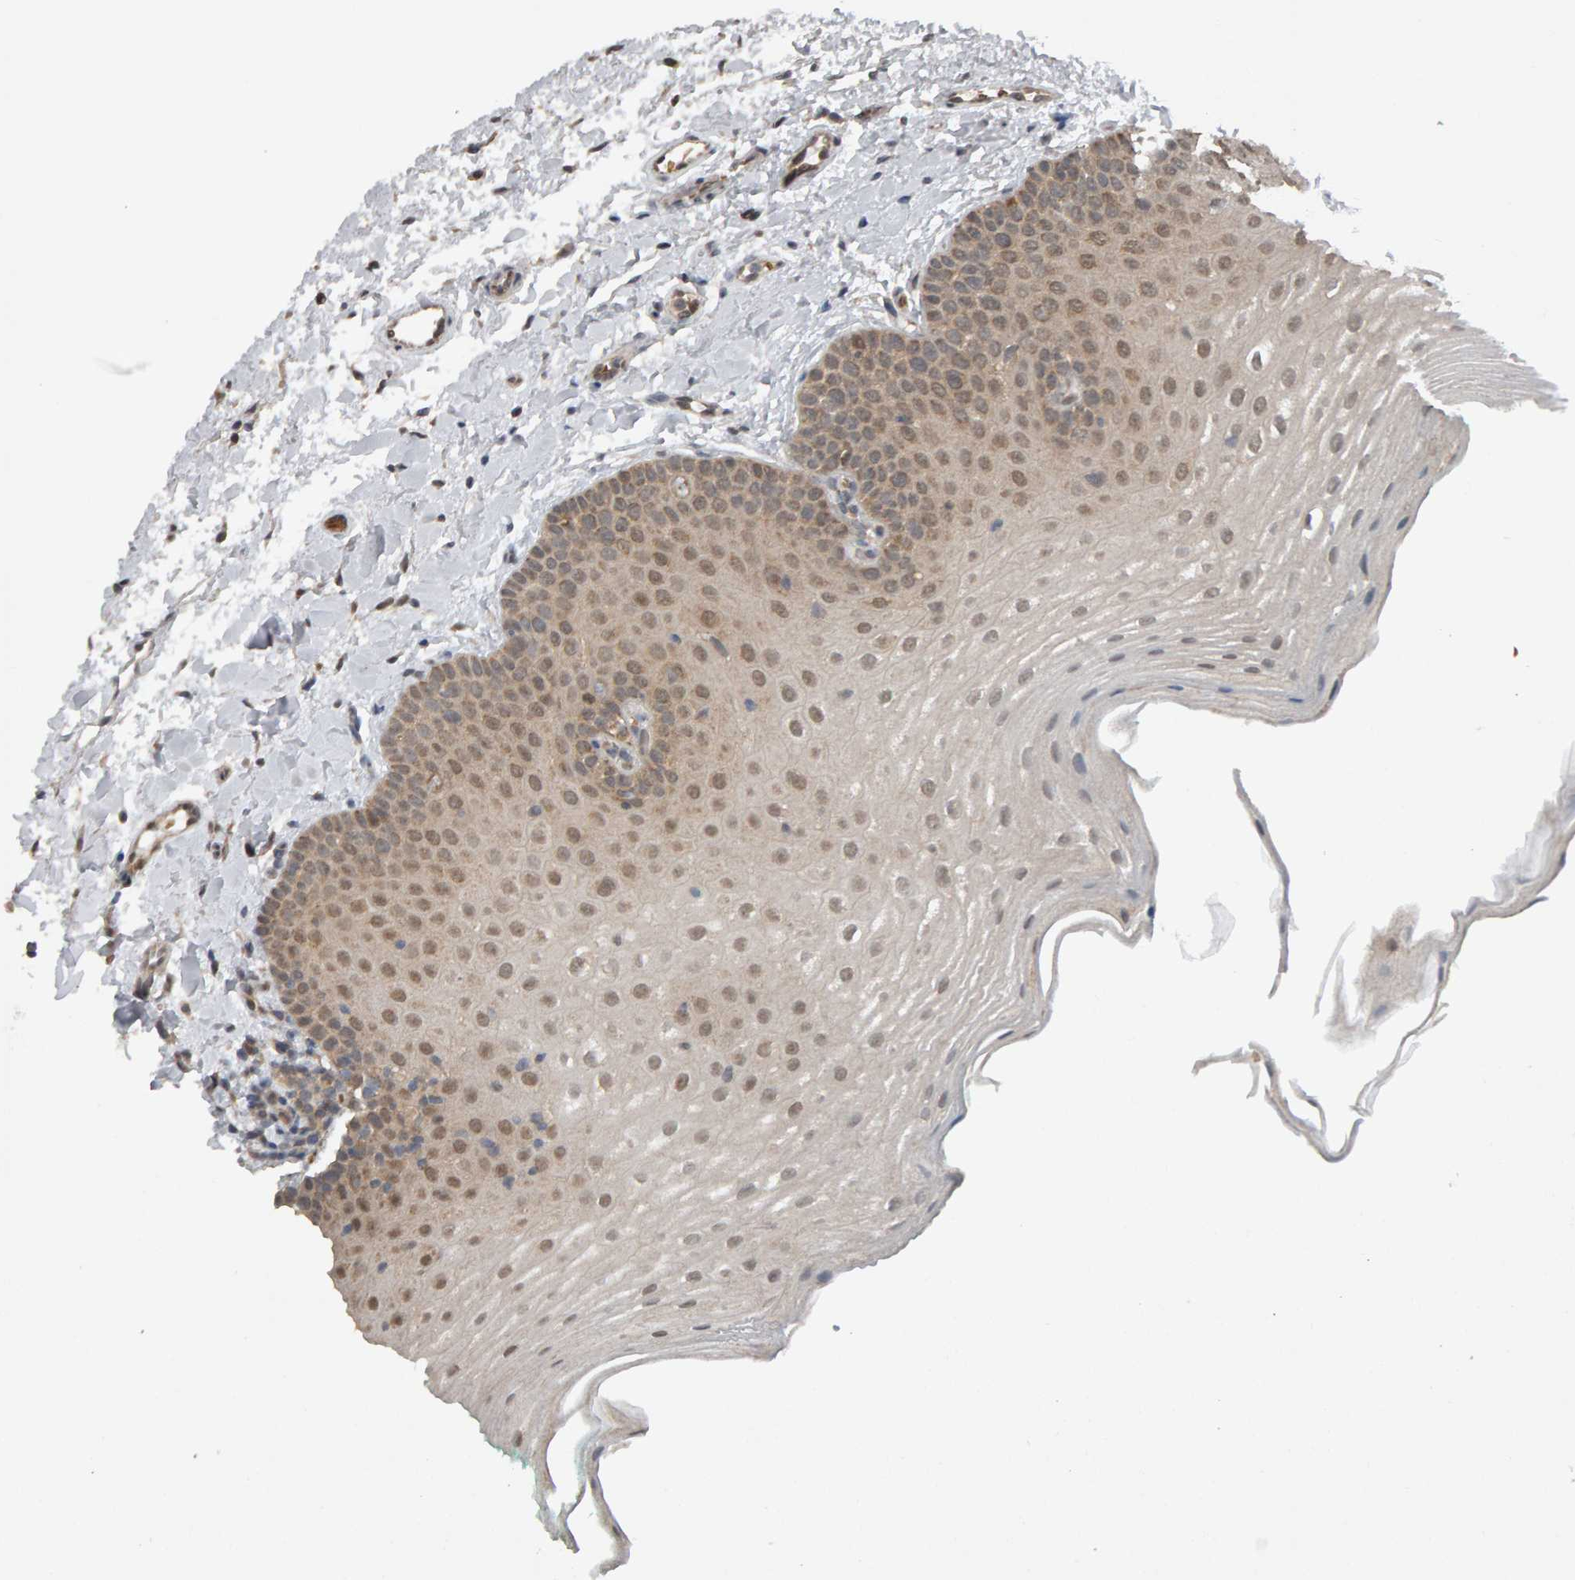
{"staining": {"intensity": "moderate", "quantity": "25%-75%", "location": "nuclear"}, "tissue": "oral mucosa", "cell_type": "Squamous epithelial cells", "image_type": "normal", "snomed": [{"axis": "morphology", "description": "Normal tissue, NOS"}, {"axis": "topography", "description": "Skin"}, {"axis": "topography", "description": "Oral tissue"}], "caption": "High-magnification brightfield microscopy of unremarkable oral mucosa stained with DAB (3,3'-diaminobenzidine) (brown) and counterstained with hematoxylin (blue). squamous epithelial cells exhibit moderate nuclear expression is appreciated in approximately25%-75% of cells. Immunohistochemistry stains the protein of interest in brown and the nuclei are stained blue.", "gene": "COASY", "patient": {"sex": "male", "age": 84}}